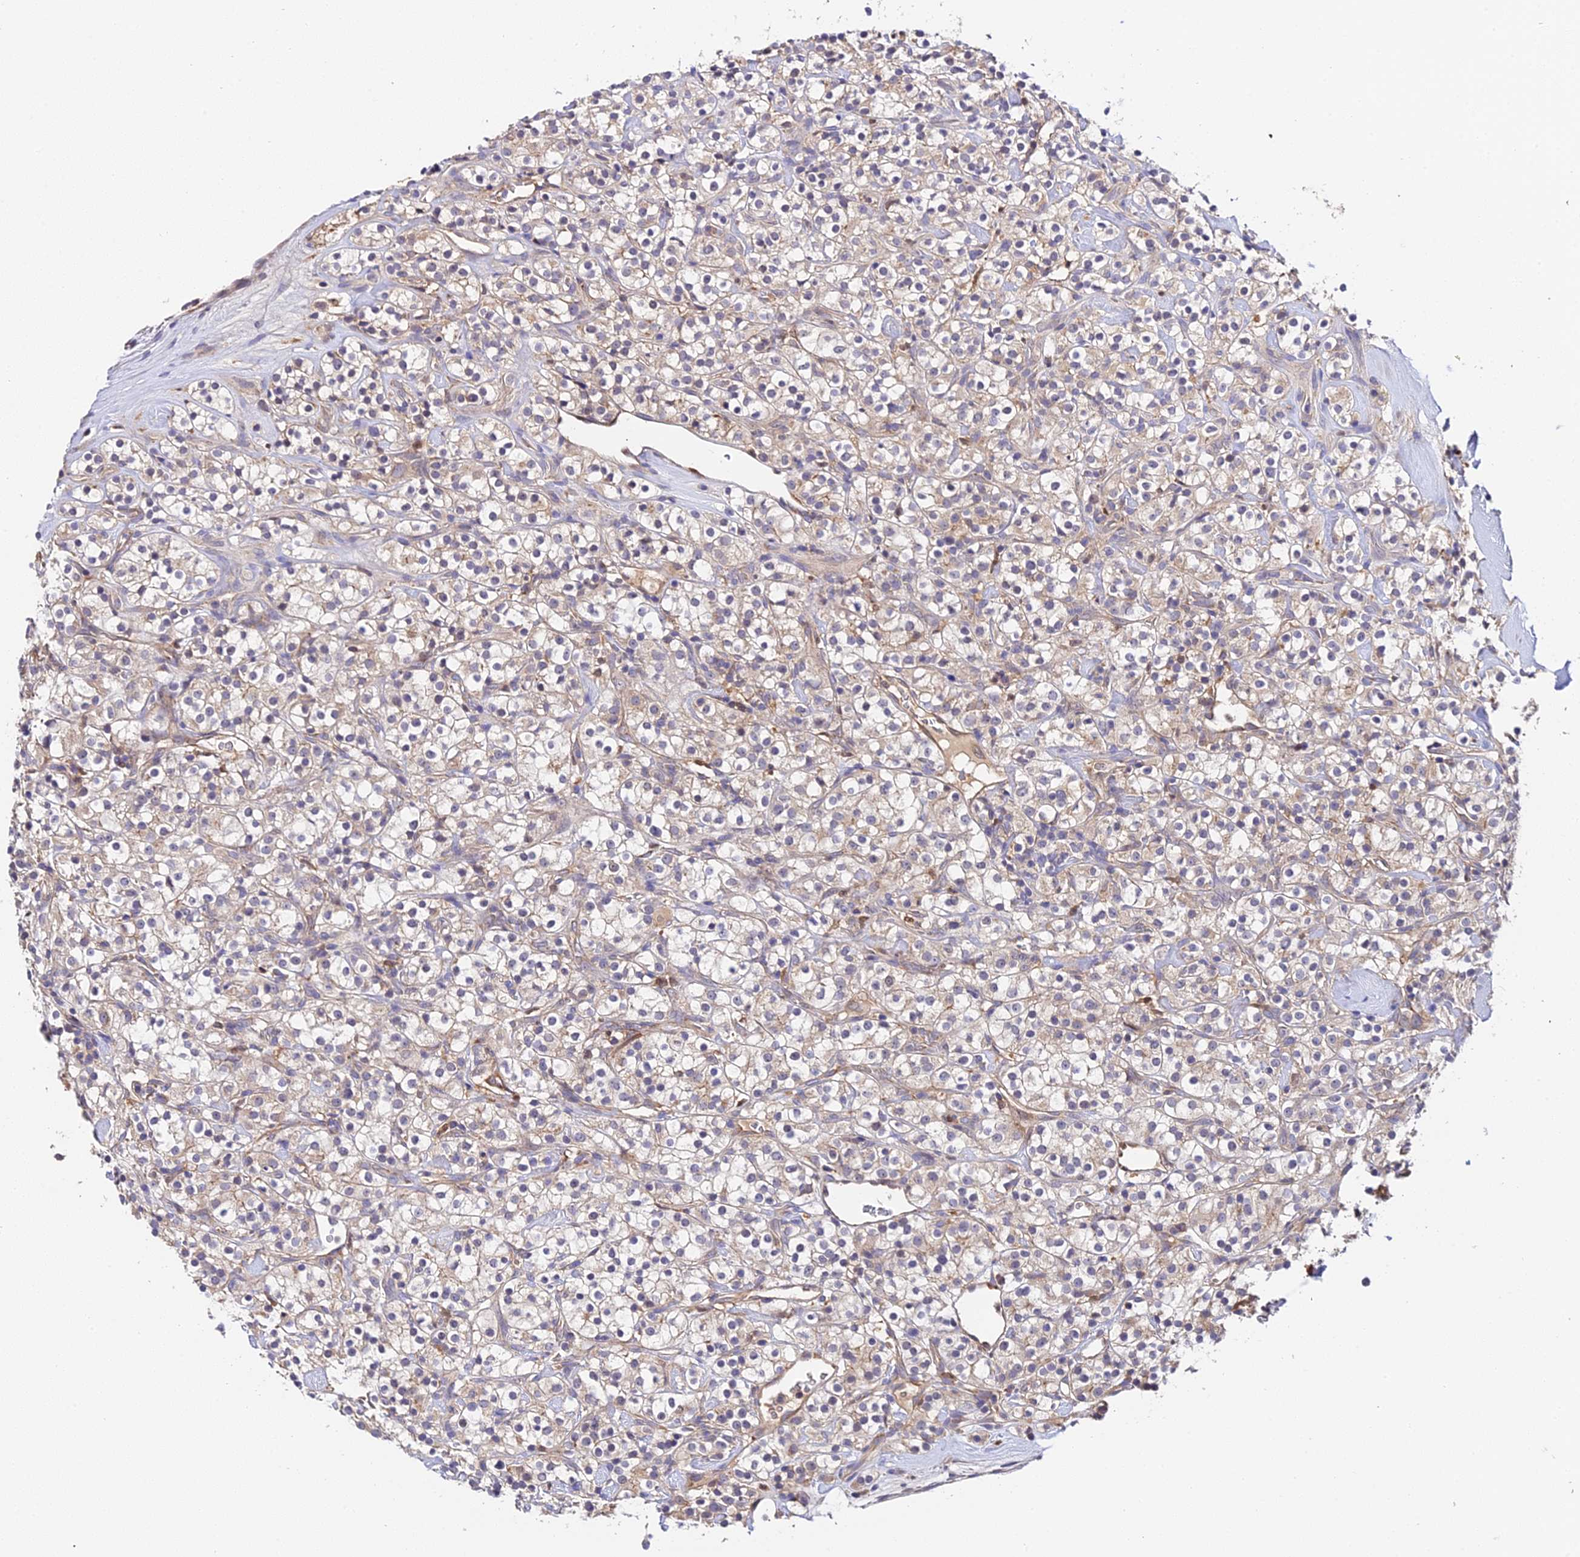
{"staining": {"intensity": "weak", "quantity": "25%-75%", "location": "cytoplasmic/membranous"}, "tissue": "renal cancer", "cell_type": "Tumor cells", "image_type": "cancer", "snomed": [{"axis": "morphology", "description": "Adenocarcinoma, NOS"}, {"axis": "topography", "description": "Kidney"}], "caption": "The photomicrograph exhibits staining of adenocarcinoma (renal), revealing weak cytoplasmic/membranous protein expression (brown color) within tumor cells.", "gene": "ZBED8", "patient": {"sex": "male", "age": 77}}